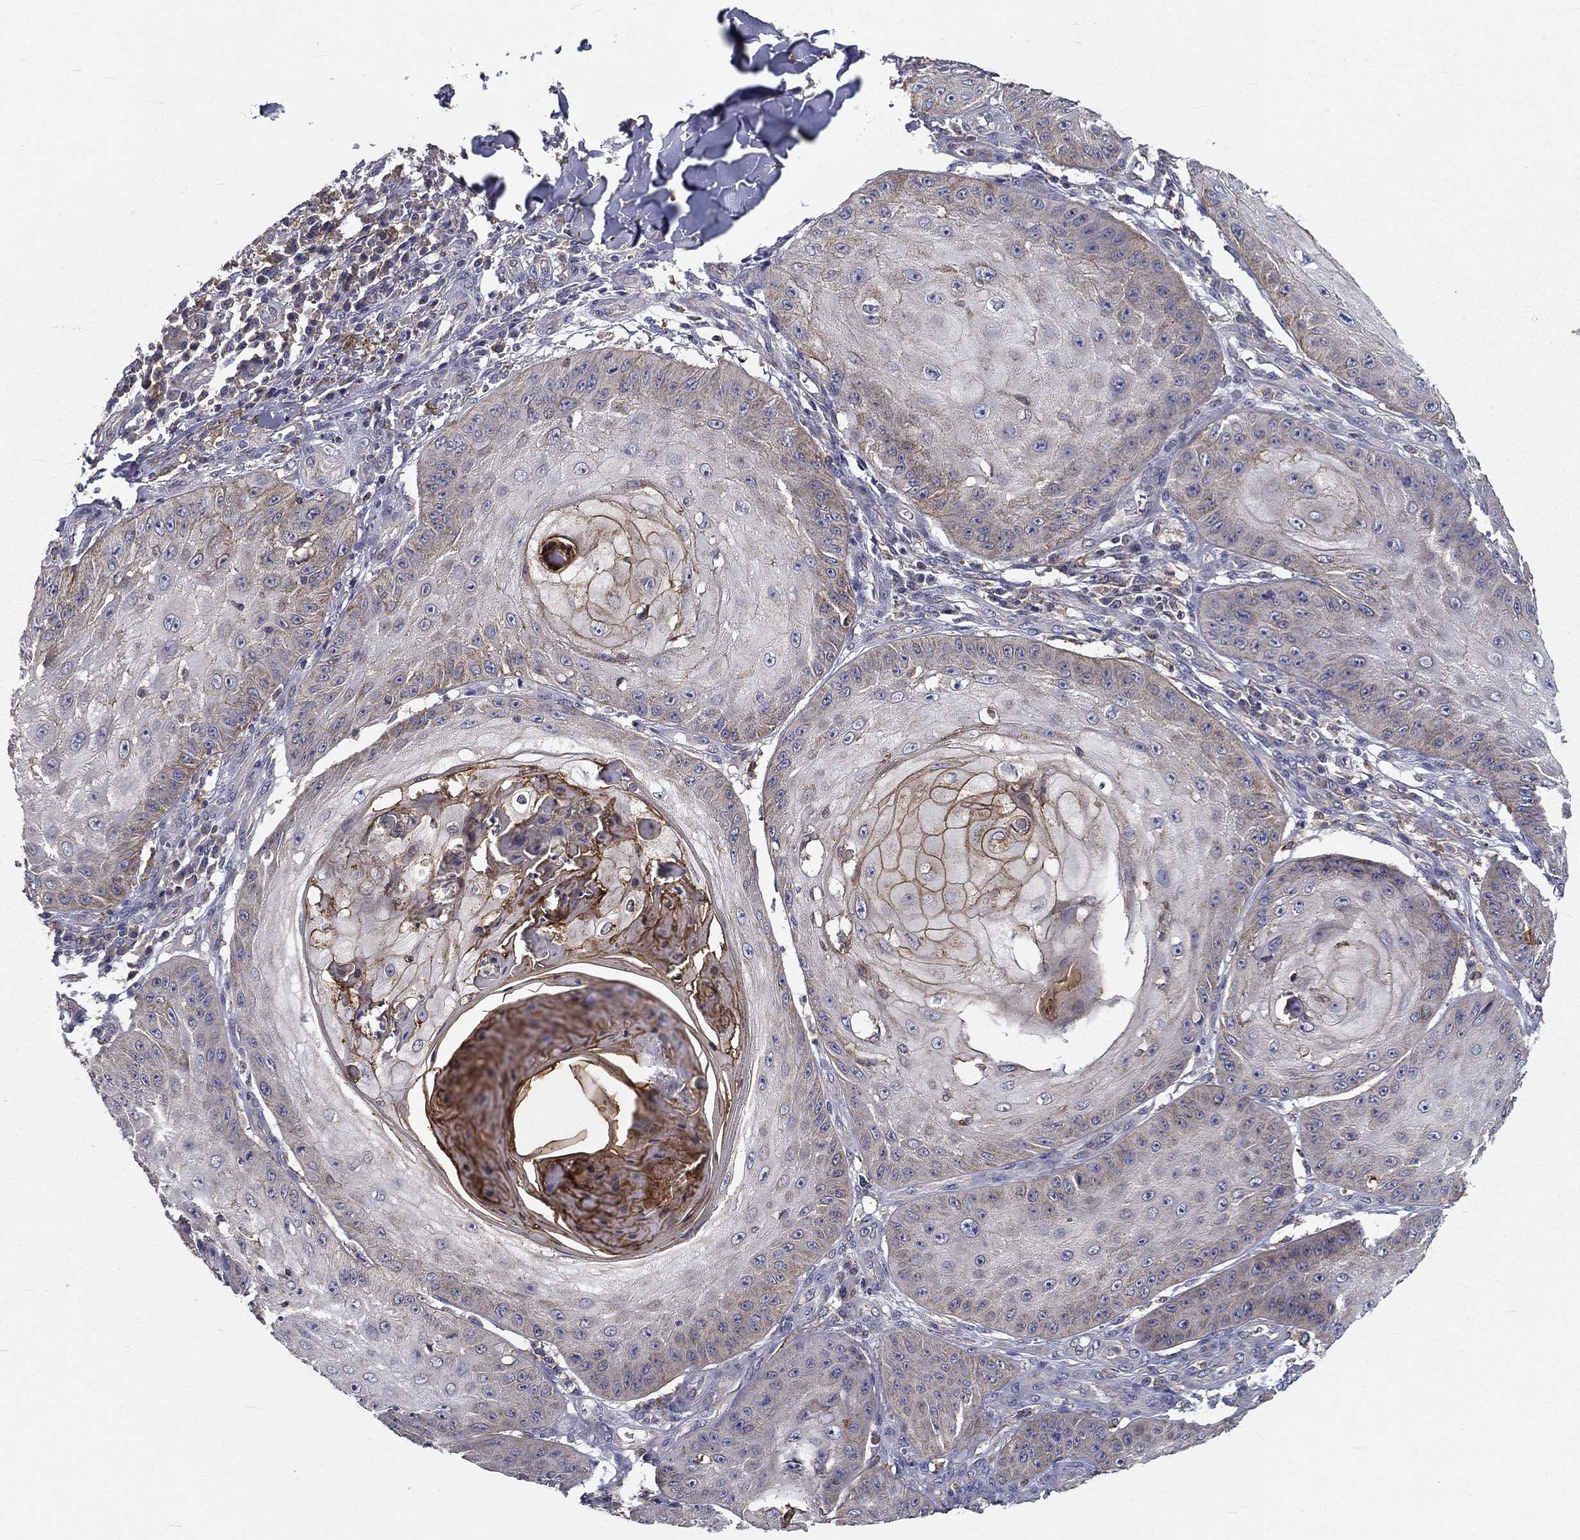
{"staining": {"intensity": "strong", "quantity": "<25%", "location": "cytoplasmic/membranous"}, "tissue": "skin cancer", "cell_type": "Tumor cells", "image_type": "cancer", "snomed": [{"axis": "morphology", "description": "Squamous cell carcinoma, NOS"}, {"axis": "topography", "description": "Skin"}], "caption": "A high-resolution micrograph shows IHC staining of squamous cell carcinoma (skin), which reveals strong cytoplasmic/membranous expression in about <25% of tumor cells.", "gene": "ALDH4A1", "patient": {"sex": "male", "age": 70}}